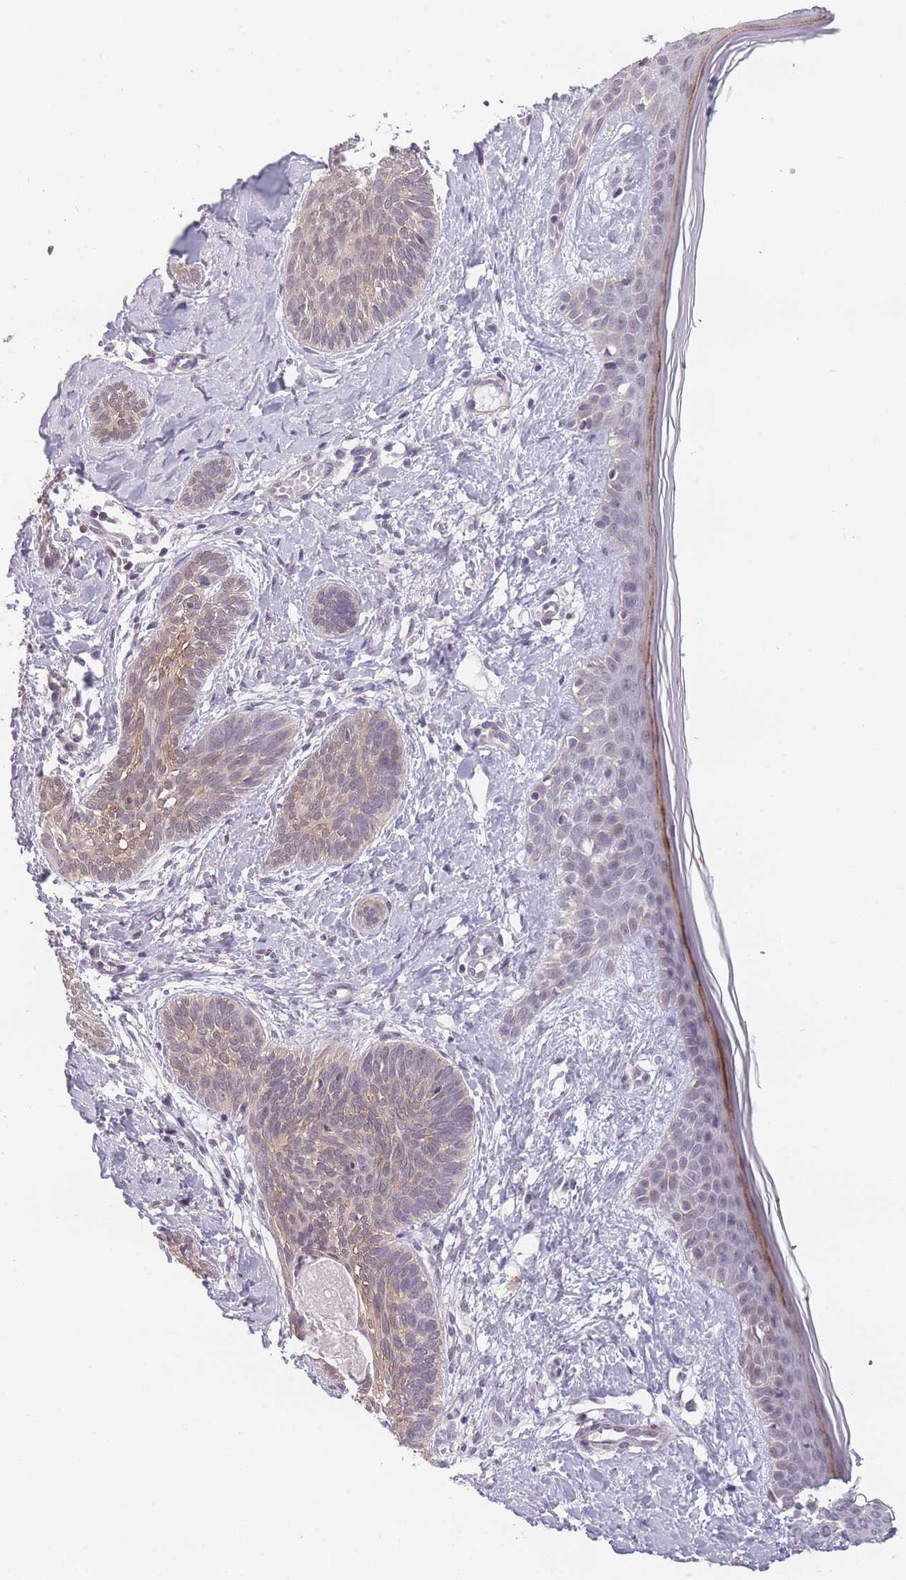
{"staining": {"intensity": "weak", "quantity": "25%-75%", "location": "nuclear"}, "tissue": "skin cancer", "cell_type": "Tumor cells", "image_type": "cancer", "snomed": [{"axis": "morphology", "description": "Basal cell carcinoma"}, {"axis": "topography", "description": "Skin"}], "caption": "High-magnification brightfield microscopy of basal cell carcinoma (skin) stained with DAB (3,3'-diaminobenzidine) (brown) and counterstained with hematoxylin (blue). tumor cells exhibit weak nuclear positivity is appreciated in about25%-75% of cells.", "gene": "SIN3B", "patient": {"sex": "female", "age": 81}}